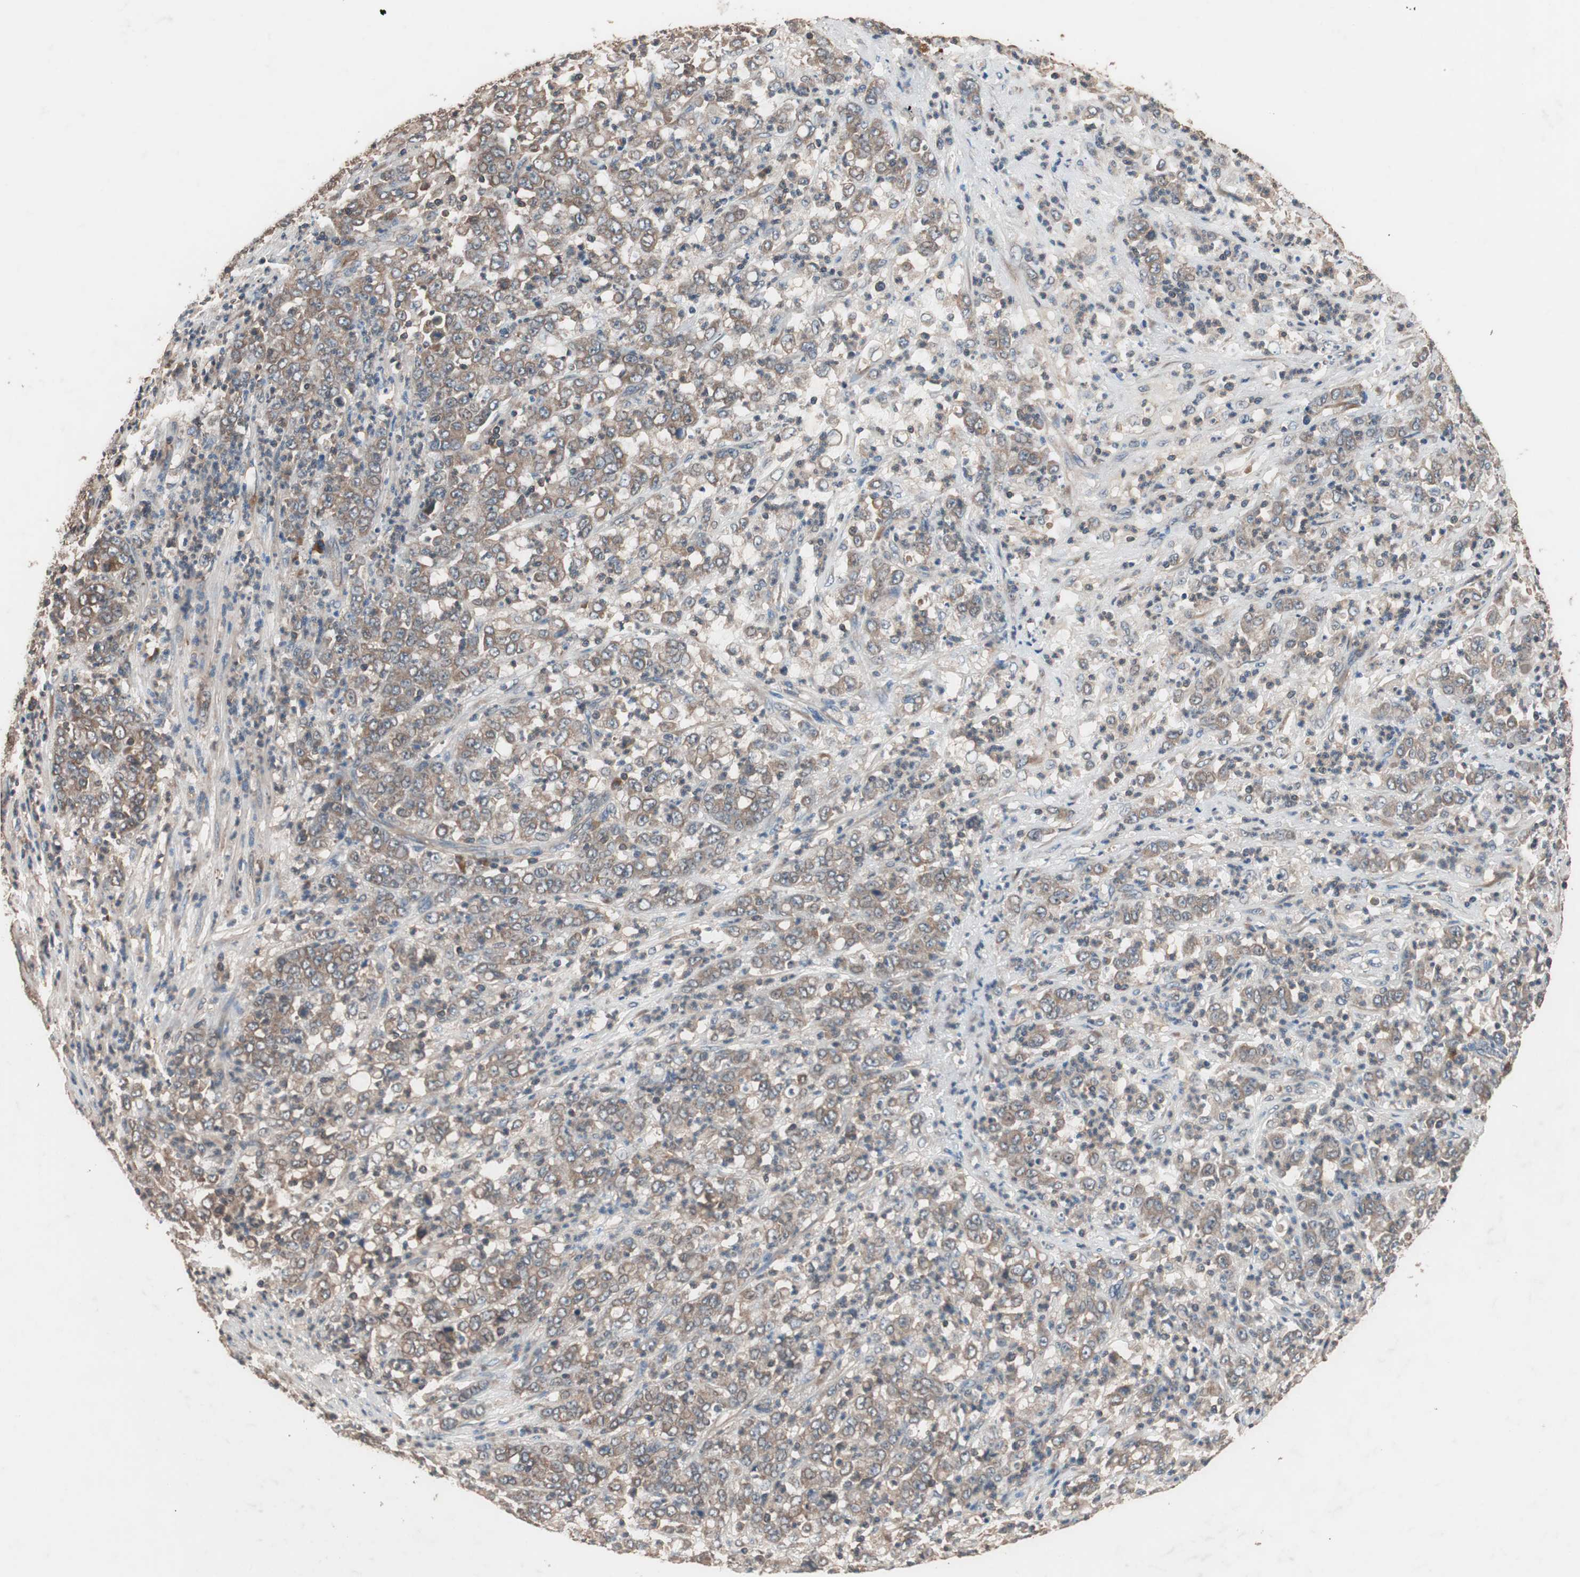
{"staining": {"intensity": "moderate", "quantity": ">75%", "location": "cytoplasmic/membranous"}, "tissue": "stomach cancer", "cell_type": "Tumor cells", "image_type": "cancer", "snomed": [{"axis": "morphology", "description": "Adenocarcinoma, NOS"}, {"axis": "topography", "description": "Stomach, lower"}], "caption": "Stomach cancer (adenocarcinoma) was stained to show a protein in brown. There is medium levels of moderate cytoplasmic/membranous staining in about >75% of tumor cells.", "gene": "GLYCTK", "patient": {"sex": "female", "age": 71}}